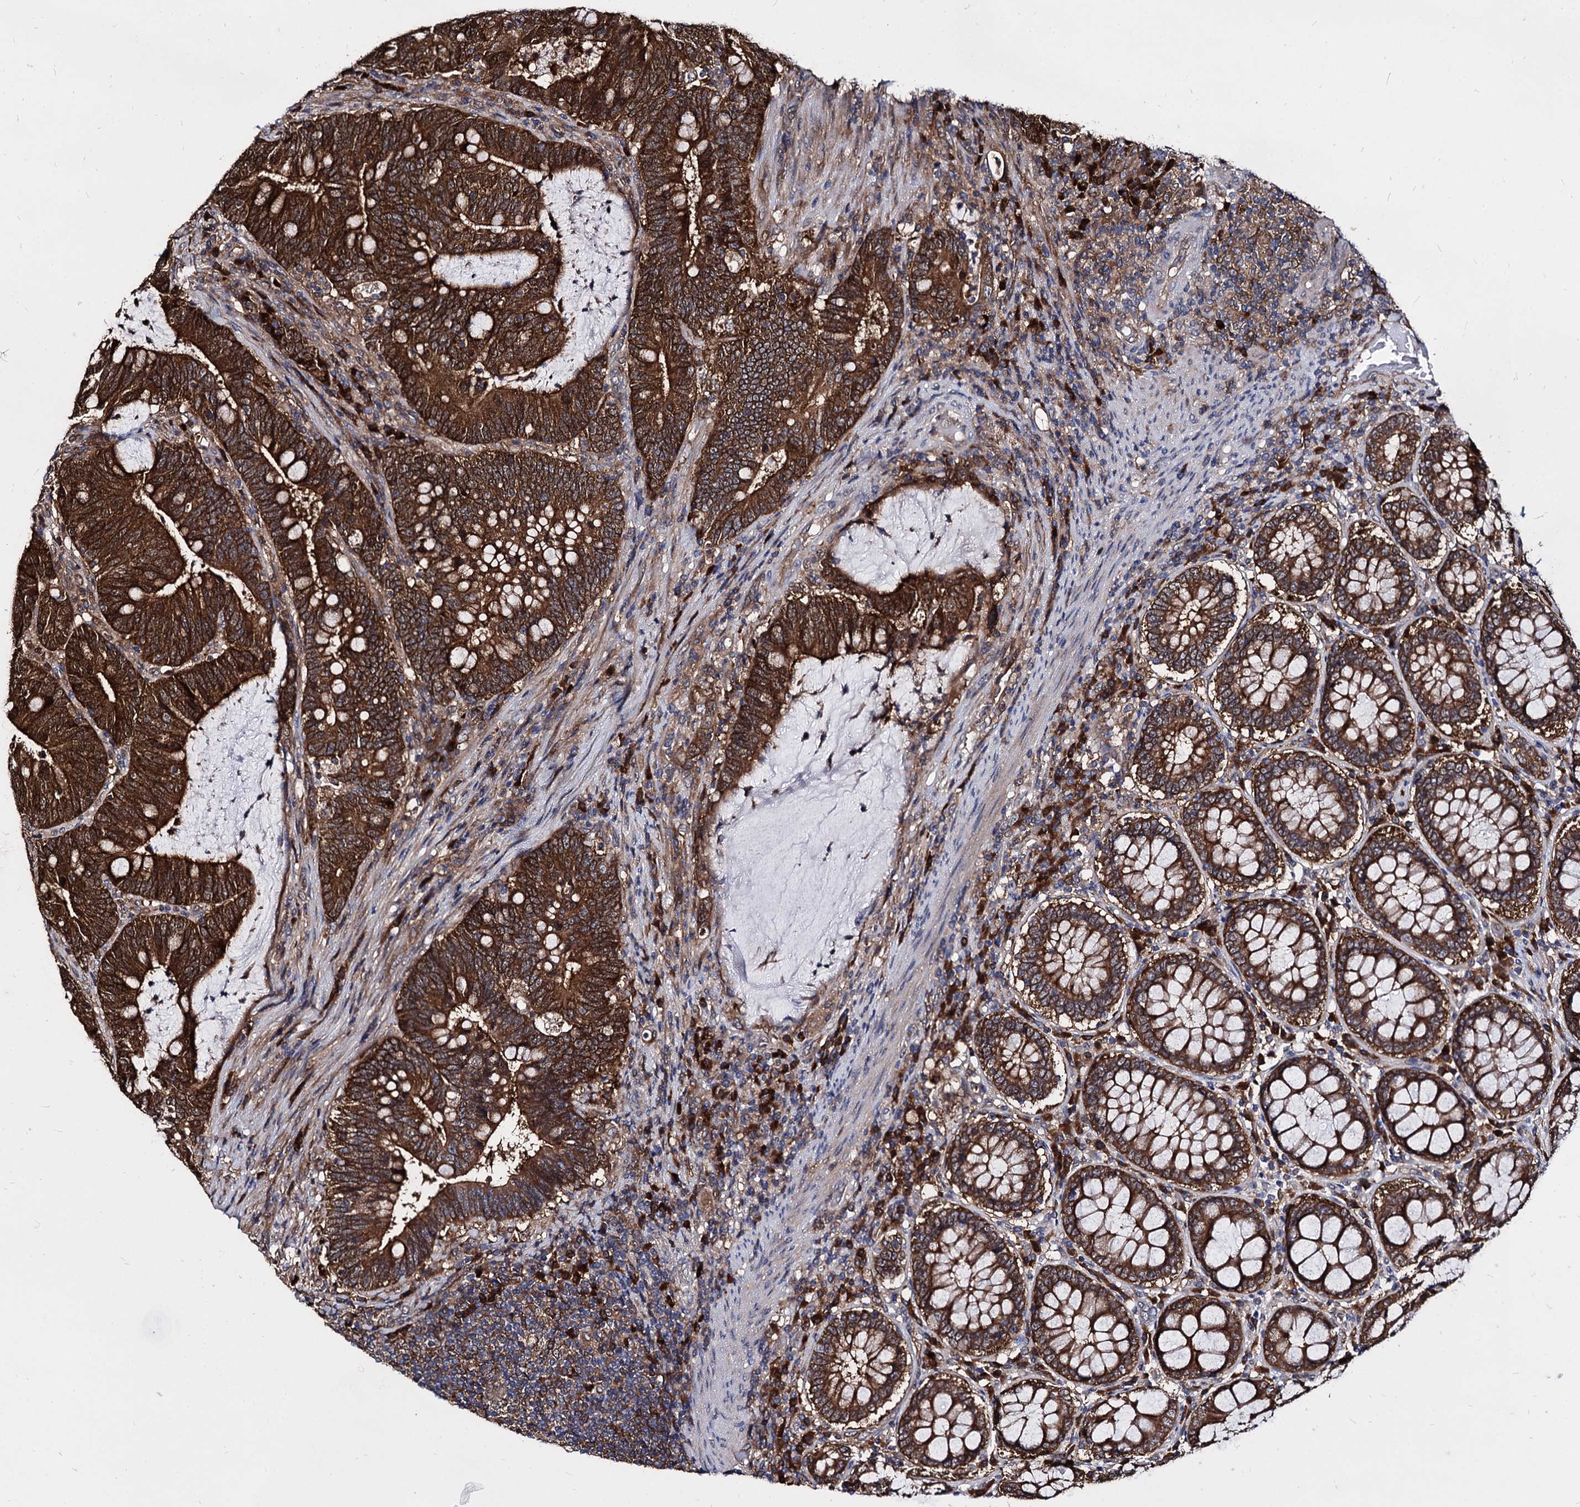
{"staining": {"intensity": "strong", "quantity": ">75%", "location": "cytoplasmic/membranous"}, "tissue": "colorectal cancer", "cell_type": "Tumor cells", "image_type": "cancer", "snomed": [{"axis": "morphology", "description": "Adenocarcinoma, NOS"}, {"axis": "topography", "description": "Colon"}], "caption": "The immunohistochemical stain shows strong cytoplasmic/membranous staining in tumor cells of adenocarcinoma (colorectal) tissue. Nuclei are stained in blue.", "gene": "NME1", "patient": {"sex": "female", "age": 66}}